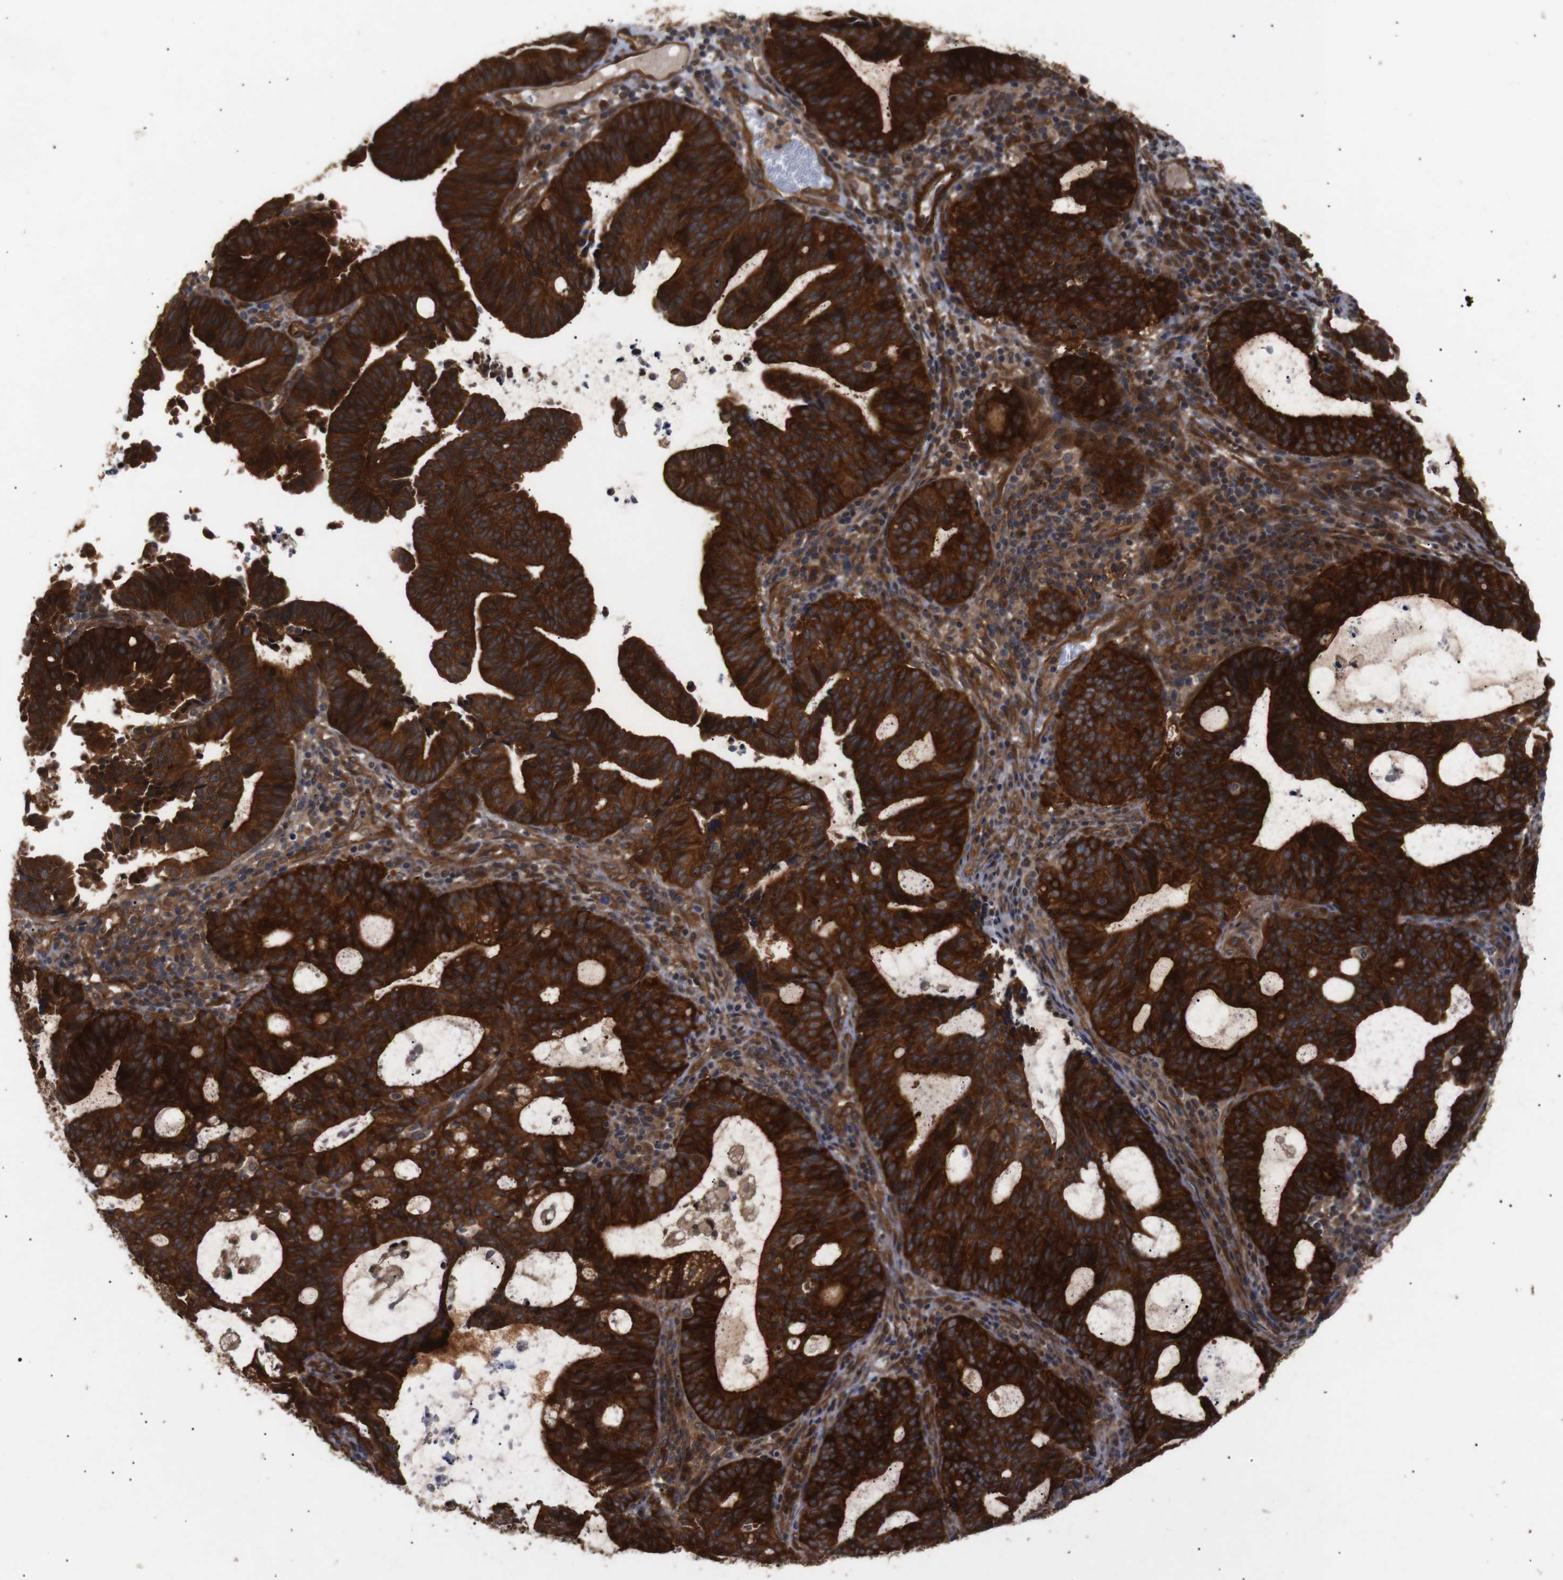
{"staining": {"intensity": "strong", "quantity": ">75%", "location": "cytoplasmic/membranous"}, "tissue": "endometrial cancer", "cell_type": "Tumor cells", "image_type": "cancer", "snomed": [{"axis": "morphology", "description": "Adenocarcinoma, NOS"}, {"axis": "topography", "description": "Uterus"}], "caption": "This micrograph exhibits immunohistochemistry (IHC) staining of human endometrial cancer, with high strong cytoplasmic/membranous positivity in about >75% of tumor cells.", "gene": "PAWR", "patient": {"sex": "female", "age": 83}}